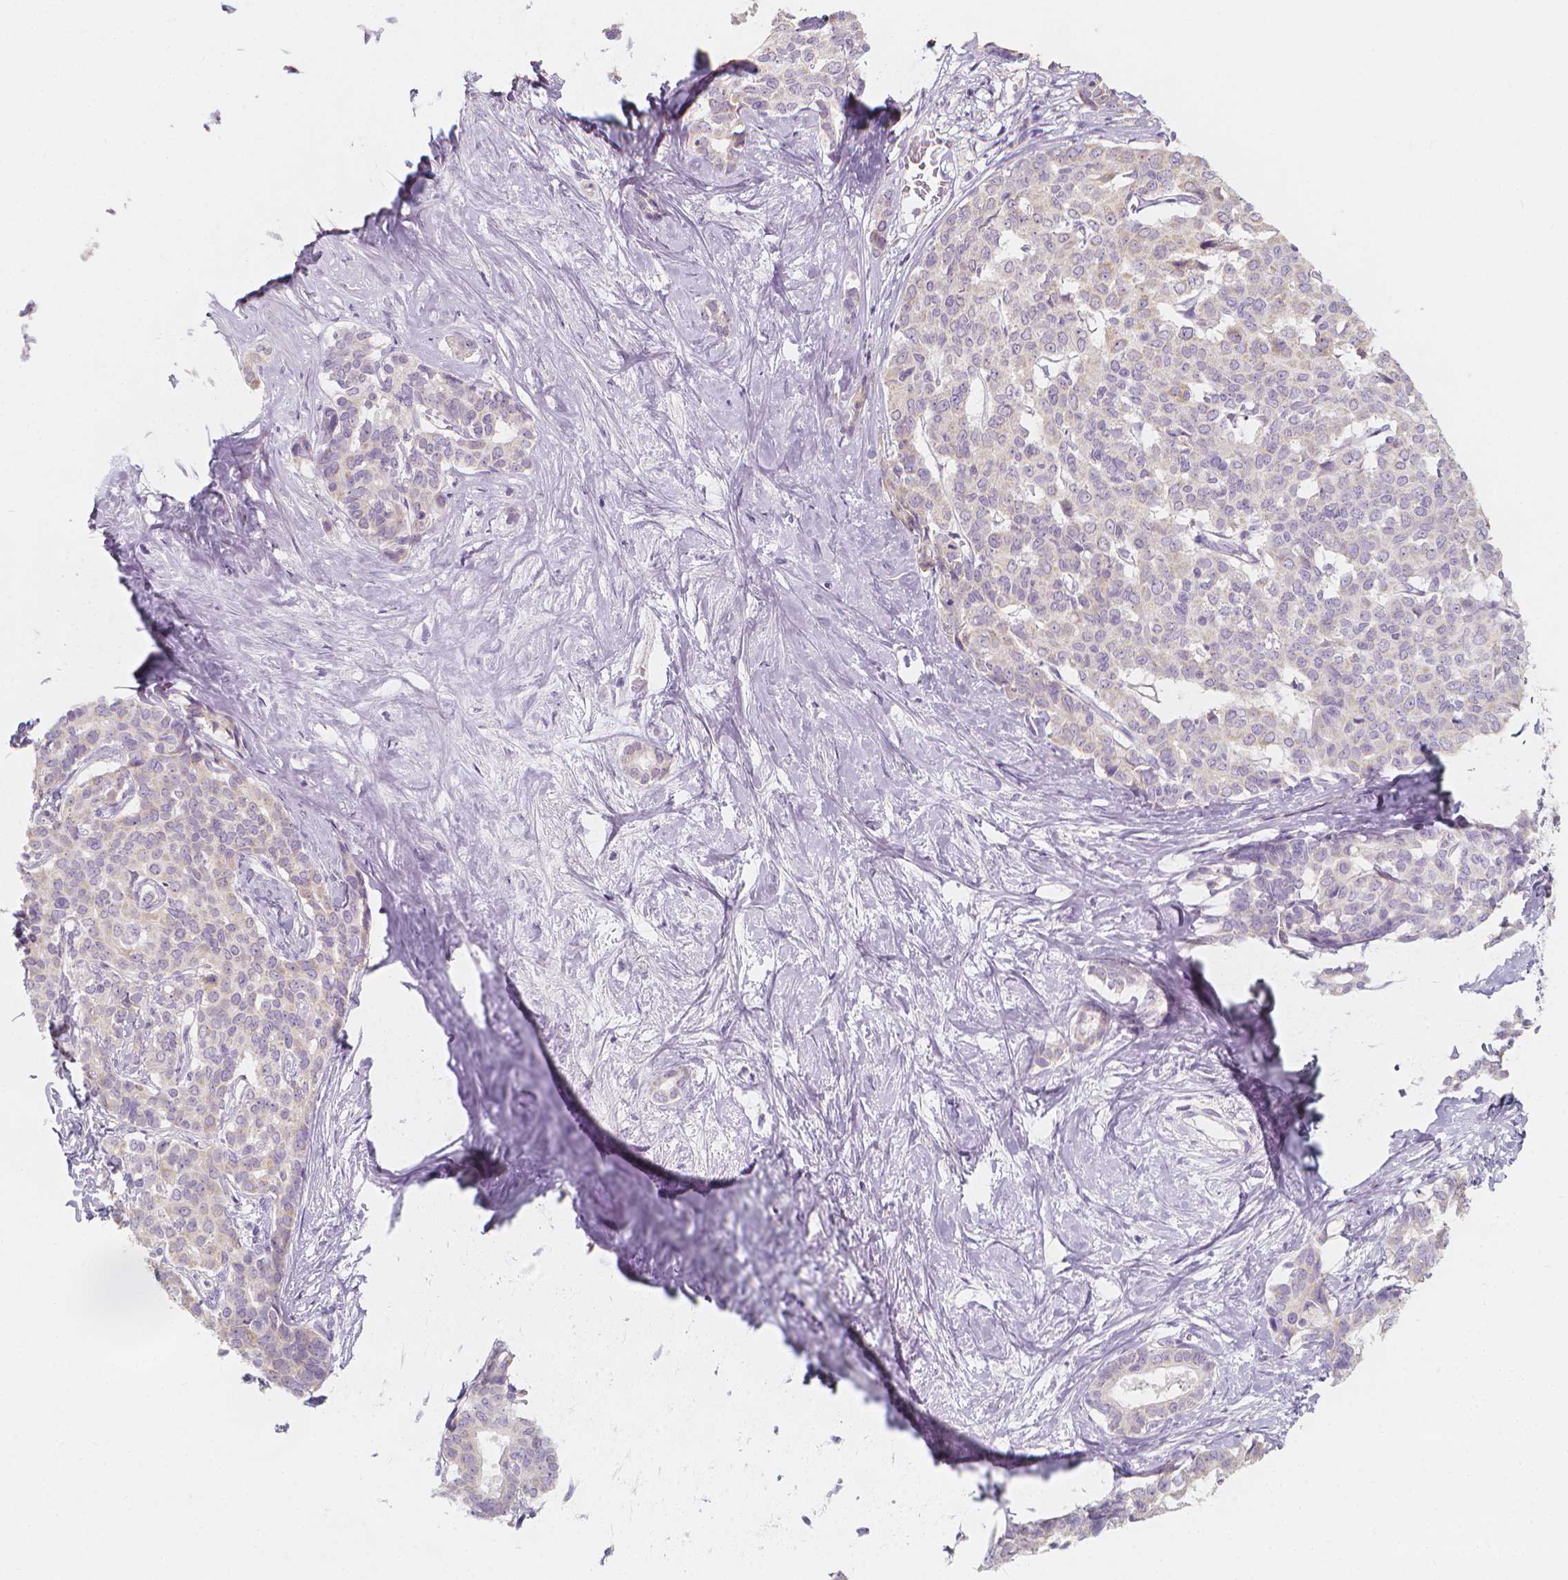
{"staining": {"intensity": "weak", "quantity": "<25%", "location": "cytoplasmic/membranous"}, "tissue": "liver cancer", "cell_type": "Tumor cells", "image_type": "cancer", "snomed": [{"axis": "morphology", "description": "Cholangiocarcinoma"}, {"axis": "topography", "description": "Liver"}], "caption": "A photomicrograph of human cholangiocarcinoma (liver) is negative for staining in tumor cells. (Brightfield microscopy of DAB IHC at high magnification).", "gene": "RBFOX1", "patient": {"sex": "female", "age": 47}}